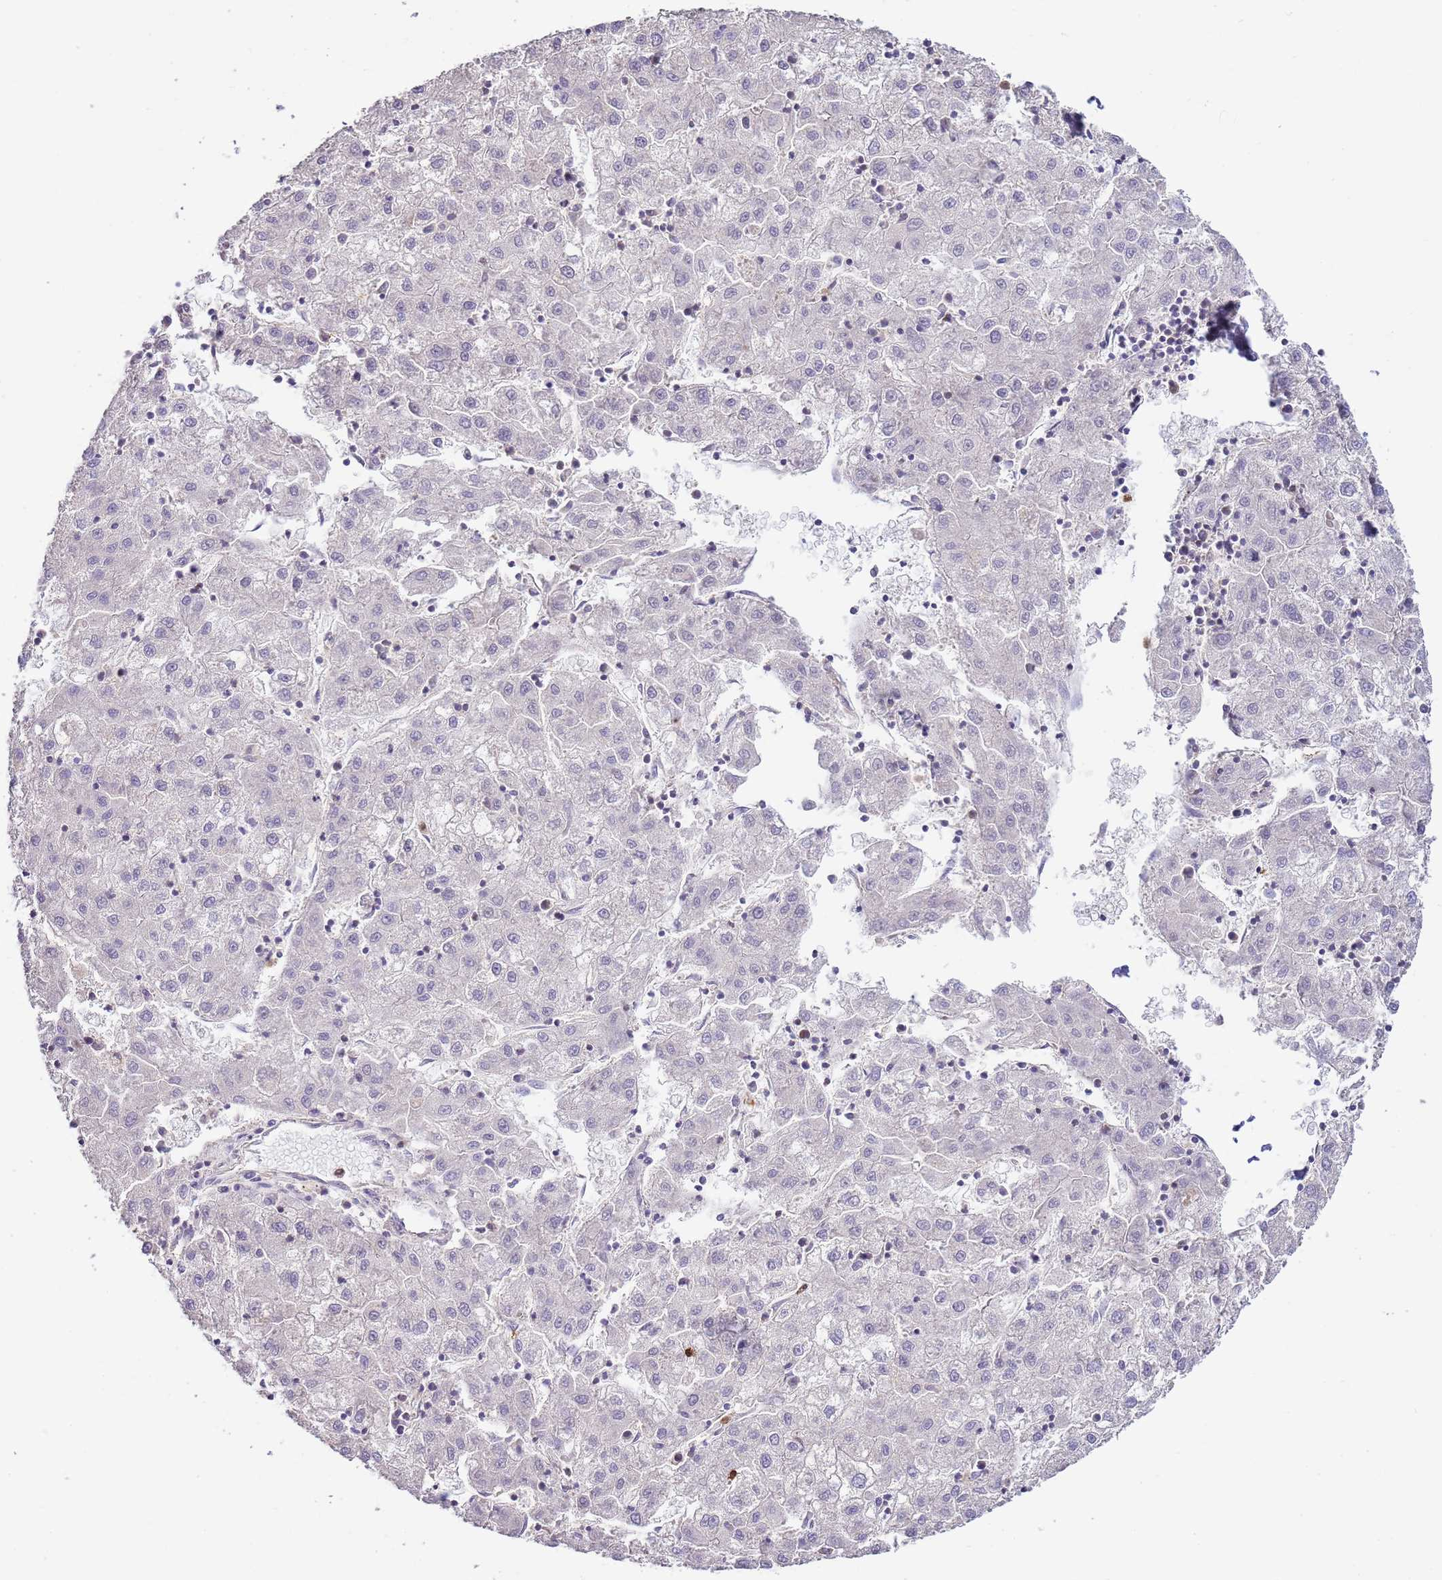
{"staining": {"intensity": "negative", "quantity": "none", "location": "none"}, "tissue": "liver cancer", "cell_type": "Tumor cells", "image_type": "cancer", "snomed": [{"axis": "morphology", "description": "Carcinoma, Hepatocellular, NOS"}, {"axis": "topography", "description": "Liver"}], "caption": "DAB immunohistochemical staining of human liver cancer shows no significant expression in tumor cells.", "gene": "IL2RG", "patient": {"sex": "male", "age": 72}}